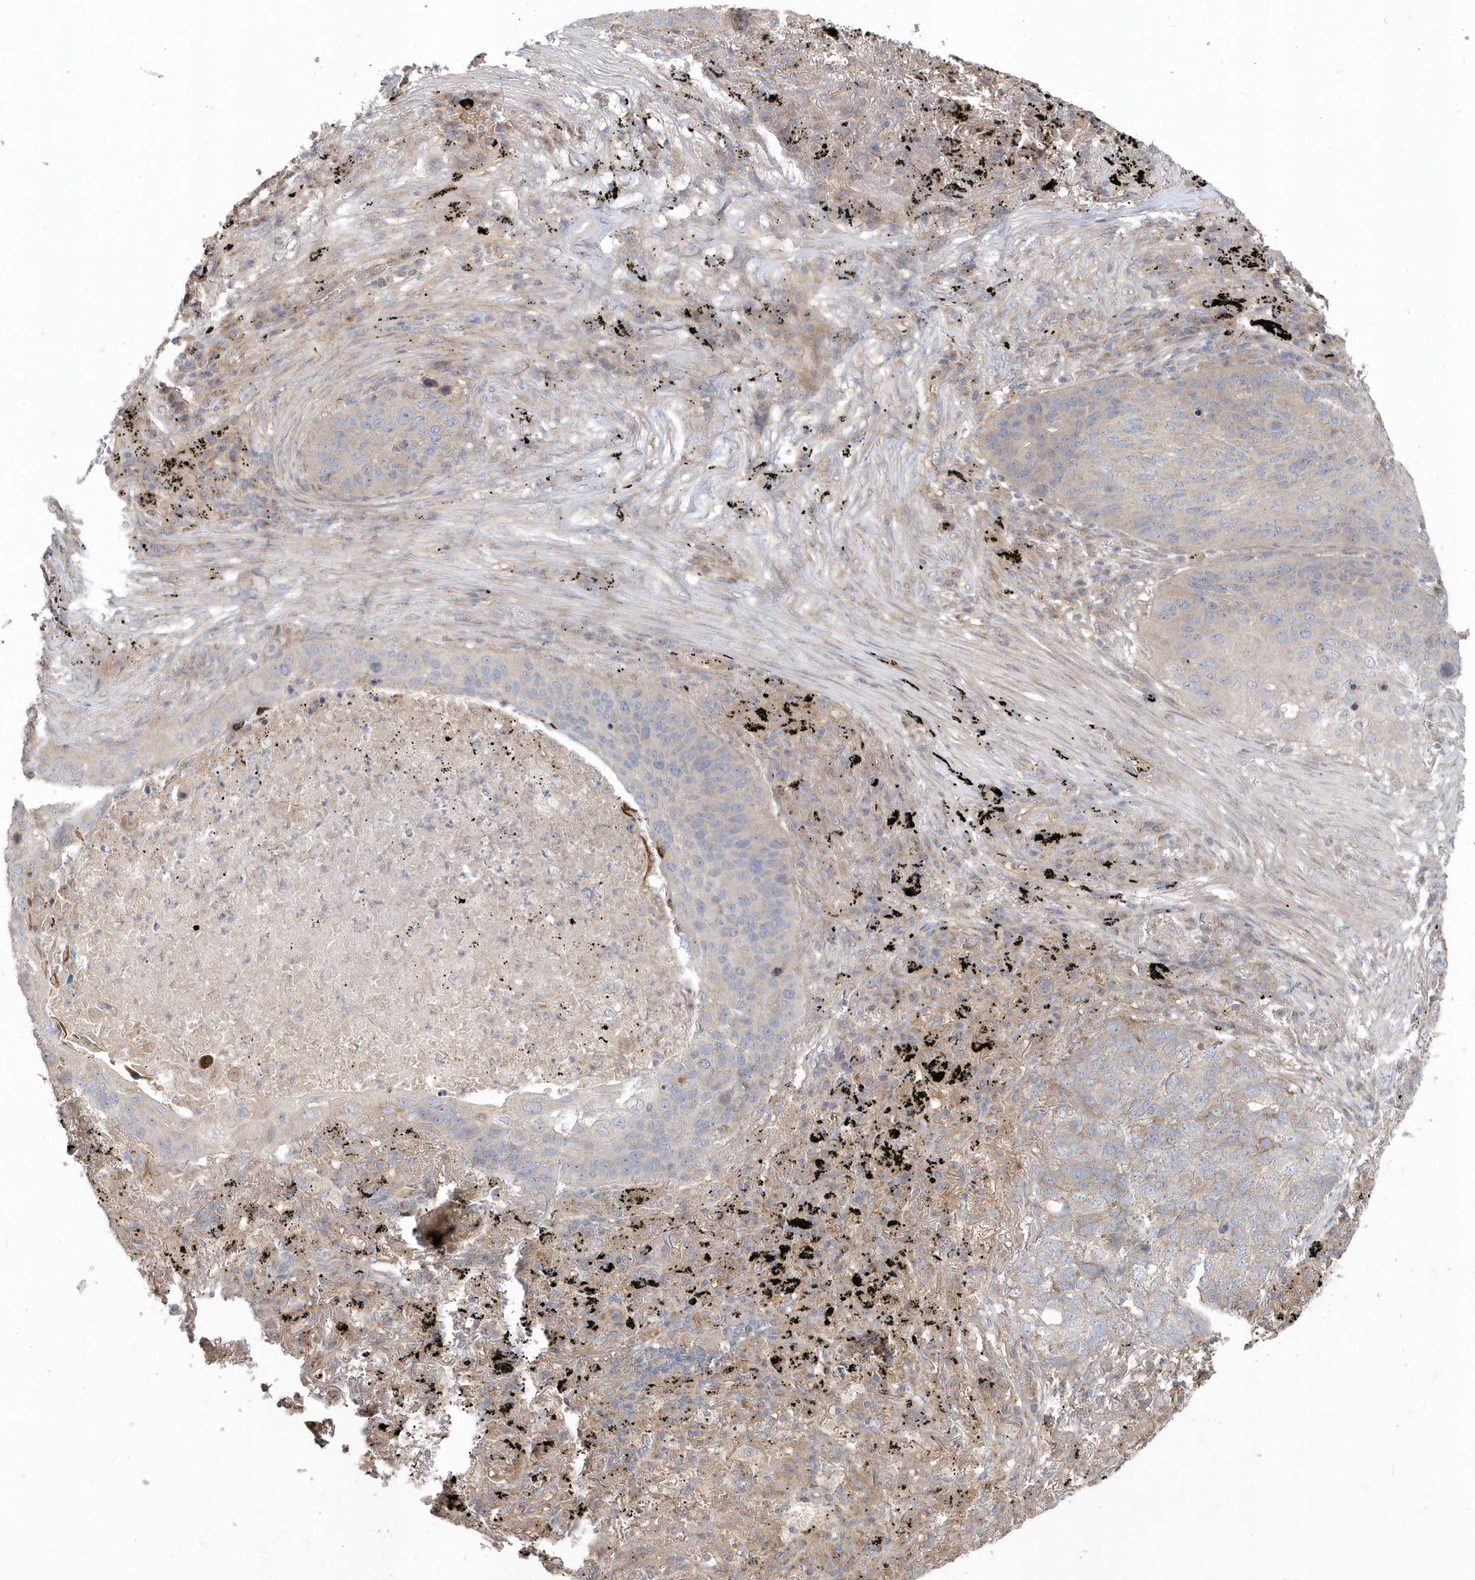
{"staining": {"intensity": "moderate", "quantity": "<25%", "location": "cytoplasmic/membranous"}, "tissue": "lung cancer", "cell_type": "Tumor cells", "image_type": "cancer", "snomed": [{"axis": "morphology", "description": "Squamous cell carcinoma, NOS"}, {"axis": "topography", "description": "Lung"}], "caption": "Moderate cytoplasmic/membranous expression for a protein is present in approximately <25% of tumor cells of lung cancer (squamous cell carcinoma) using IHC.", "gene": "ACTR1A", "patient": {"sex": "female", "age": 63}}